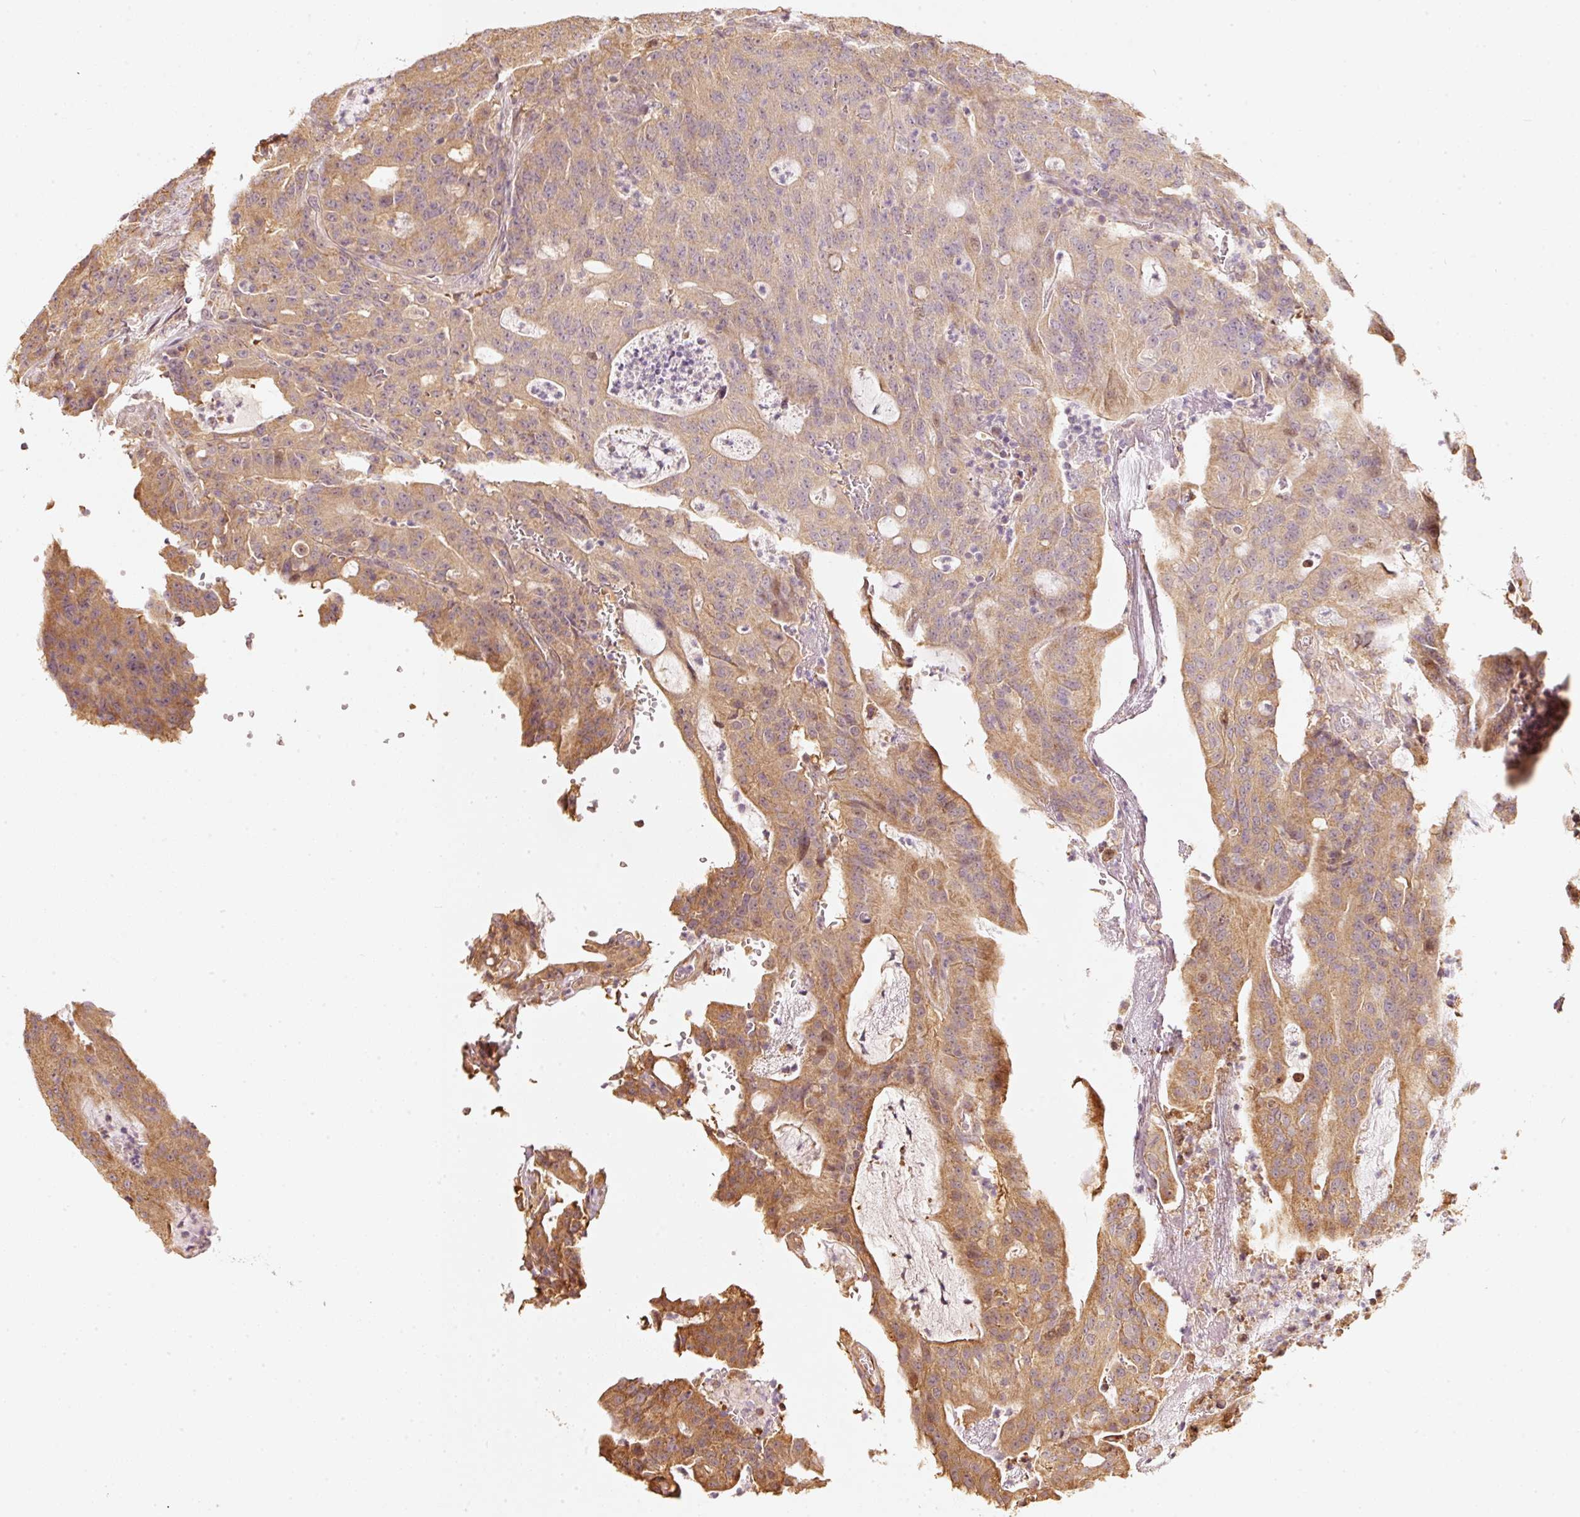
{"staining": {"intensity": "moderate", "quantity": ">75%", "location": "cytoplasmic/membranous"}, "tissue": "colorectal cancer", "cell_type": "Tumor cells", "image_type": "cancer", "snomed": [{"axis": "morphology", "description": "Adenocarcinoma, NOS"}, {"axis": "topography", "description": "Colon"}], "caption": "Protein expression analysis of human colorectal adenocarcinoma reveals moderate cytoplasmic/membranous expression in about >75% of tumor cells. The staining was performed using DAB (3,3'-diaminobenzidine), with brown indicating positive protein expression. Nuclei are stained blue with hematoxylin.", "gene": "RAB35", "patient": {"sex": "male", "age": 83}}